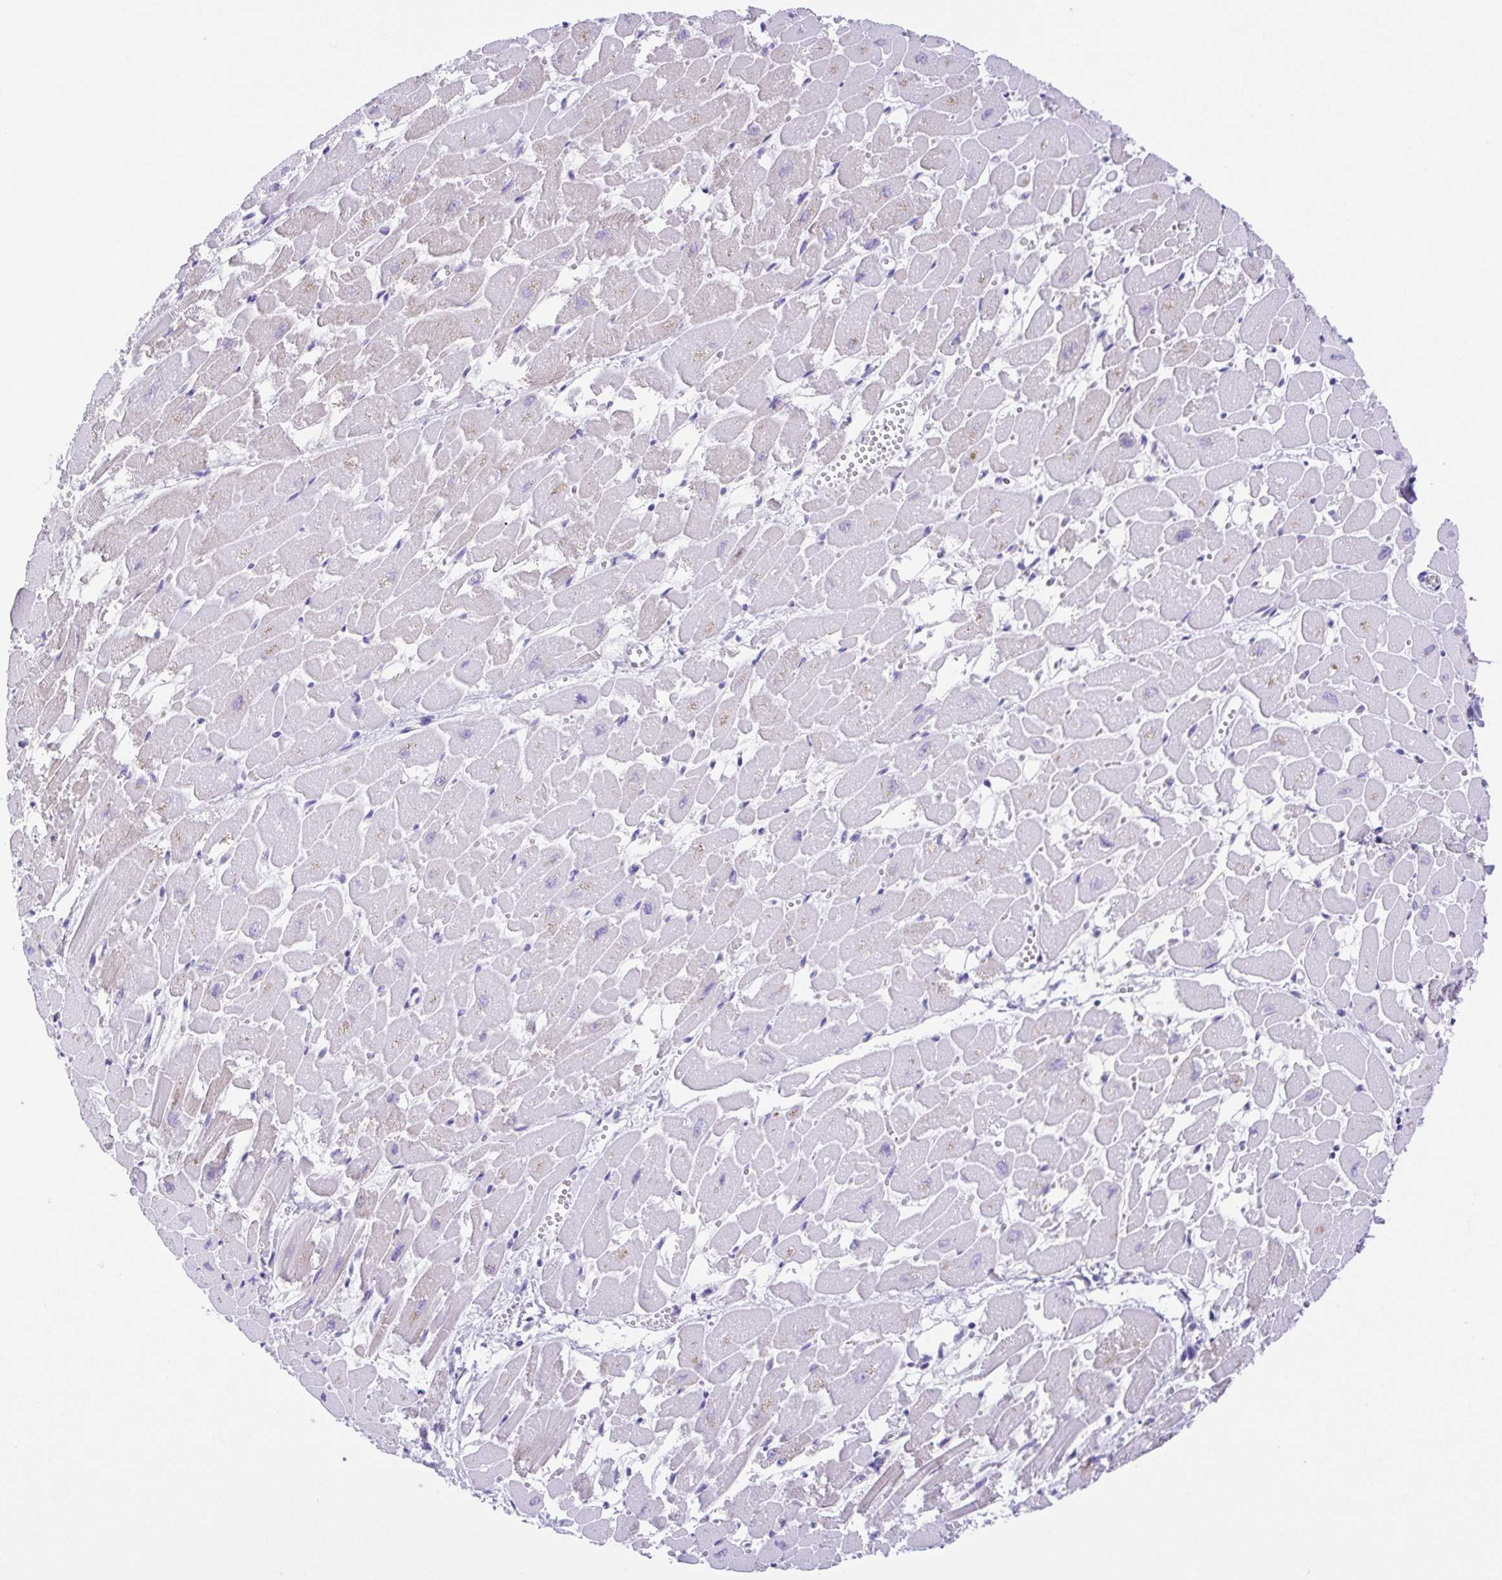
{"staining": {"intensity": "negative", "quantity": "none", "location": "none"}, "tissue": "heart muscle", "cell_type": "Cardiomyocytes", "image_type": "normal", "snomed": [{"axis": "morphology", "description": "Normal tissue, NOS"}, {"axis": "topography", "description": "Heart"}], "caption": "IHC of benign human heart muscle shows no positivity in cardiomyocytes.", "gene": "SPATA4", "patient": {"sex": "female", "age": 52}}